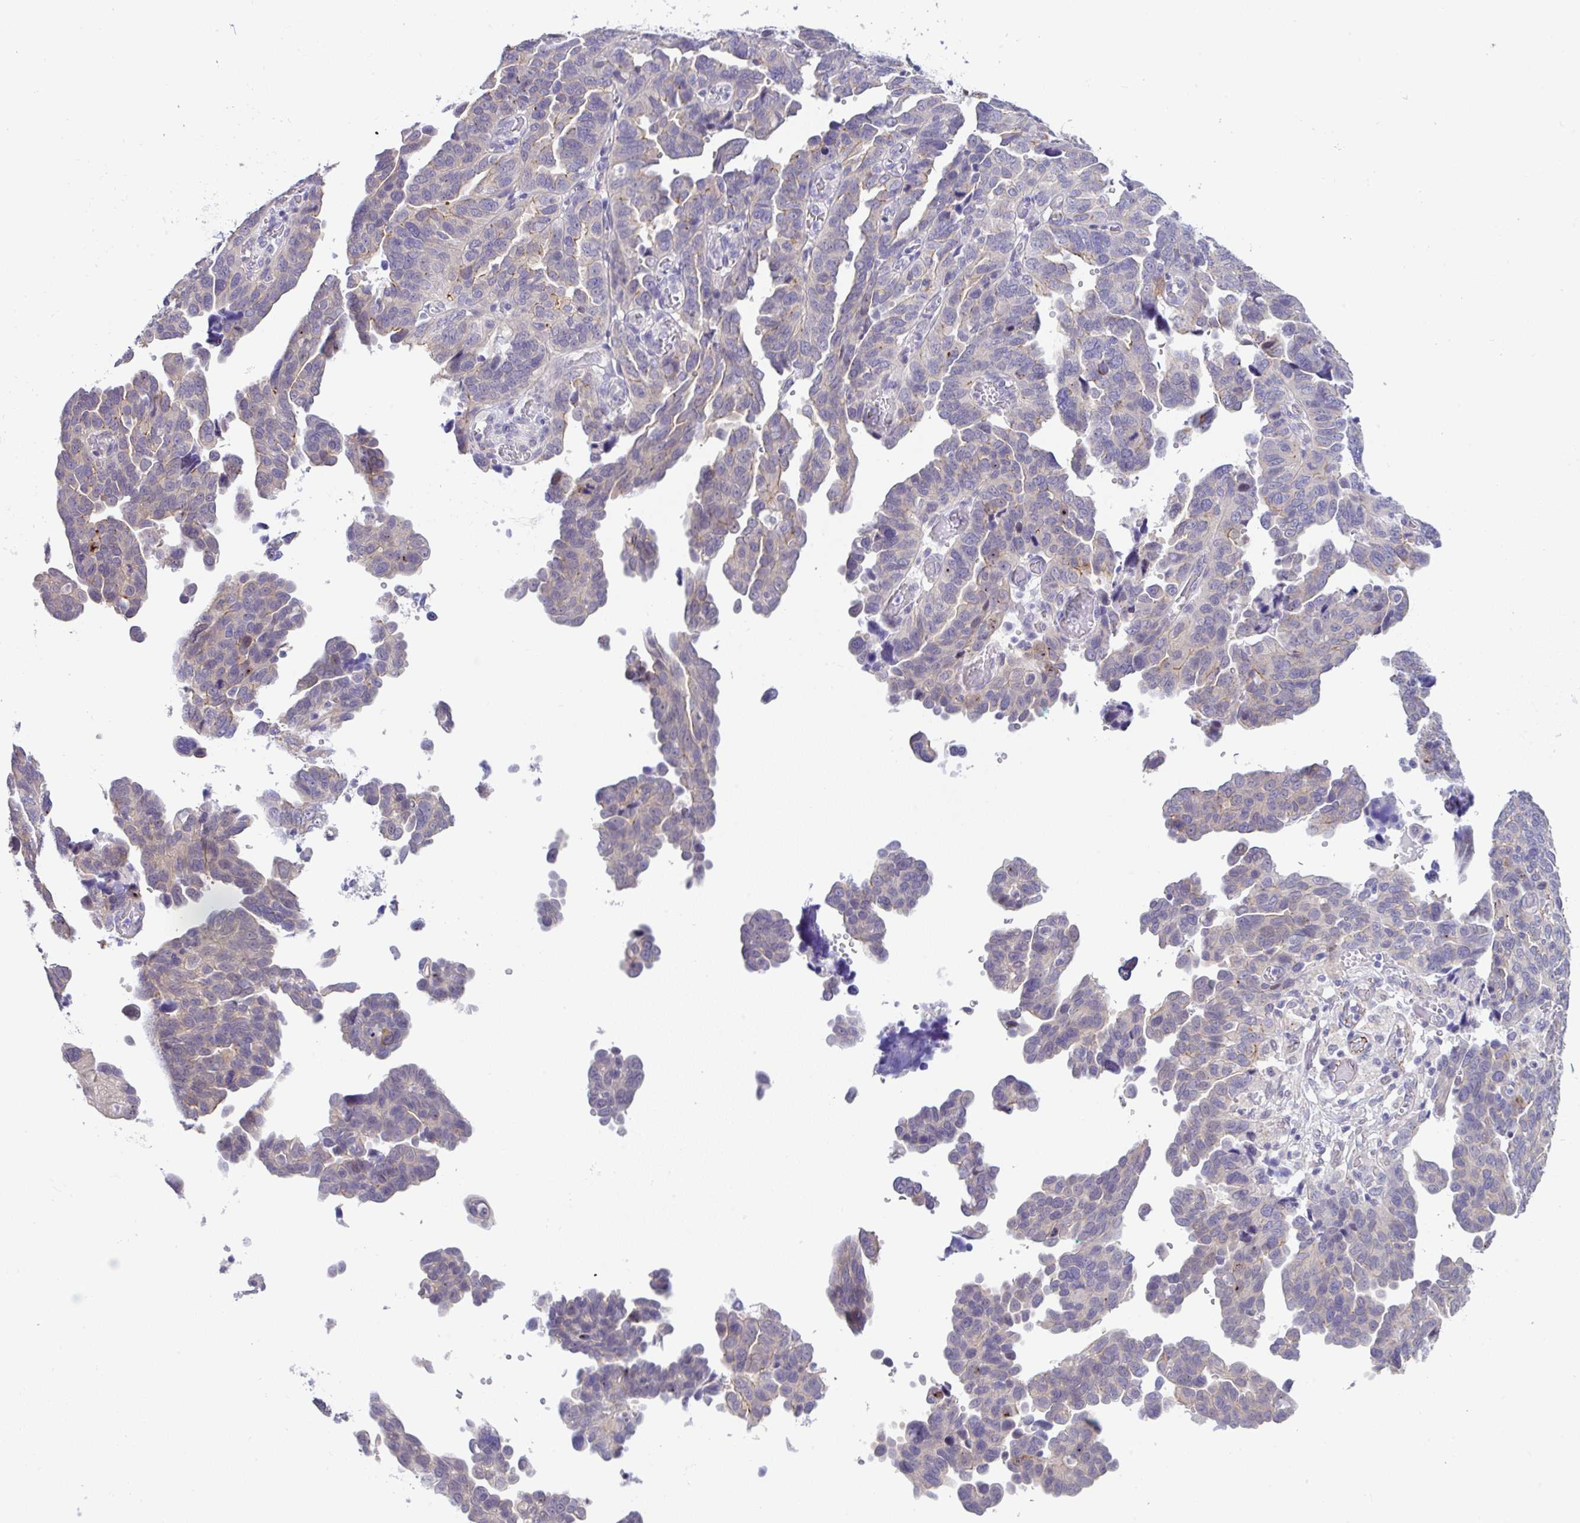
{"staining": {"intensity": "weak", "quantity": "<25%", "location": "cytoplasmic/membranous"}, "tissue": "ovarian cancer", "cell_type": "Tumor cells", "image_type": "cancer", "snomed": [{"axis": "morphology", "description": "Cystadenocarcinoma, serous, NOS"}, {"axis": "topography", "description": "Ovary"}], "caption": "An image of ovarian serous cystadenocarcinoma stained for a protein exhibits no brown staining in tumor cells.", "gene": "CGNL1", "patient": {"sex": "female", "age": 64}}